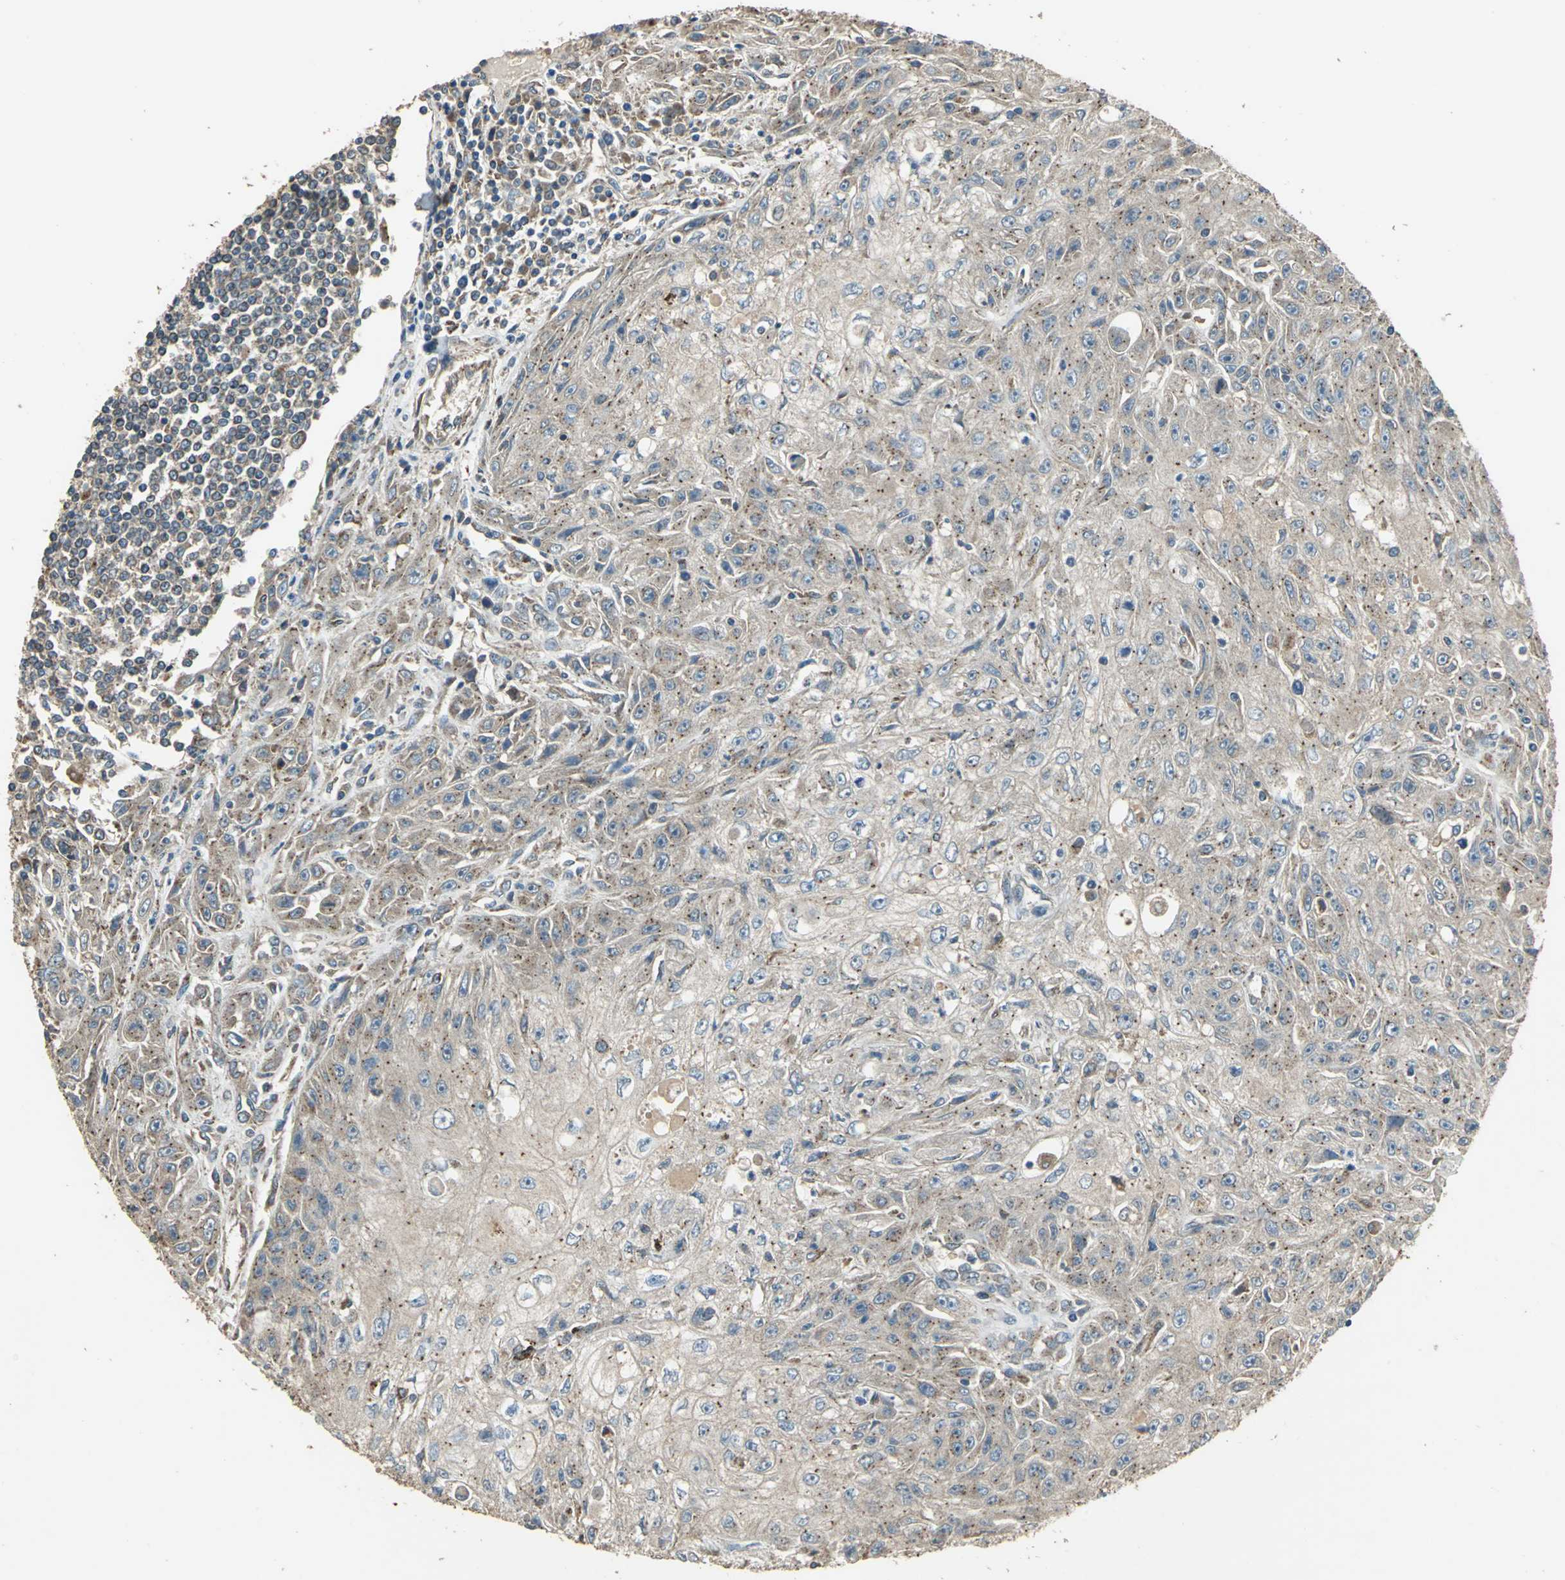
{"staining": {"intensity": "moderate", "quantity": ">75%", "location": "cytoplasmic/membranous"}, "tissue": "skin cancer", "cell_type": "Tumor cells", "image_type": "cancer", "snomed": [{"axis": "morphology", "description": "Squamous cell carcinoma, NOS"}, {"axis": "topography", "description": "Skin"}], "caption": "A high-resolution micrograph shows immunohistochemistry staining of skin cancer, which reveals moderate cytoplasmic/membranous expression in about >75% of tumor cells.", "gene": "POLRMT", "patient": {"sex": "male", "age": 75}}